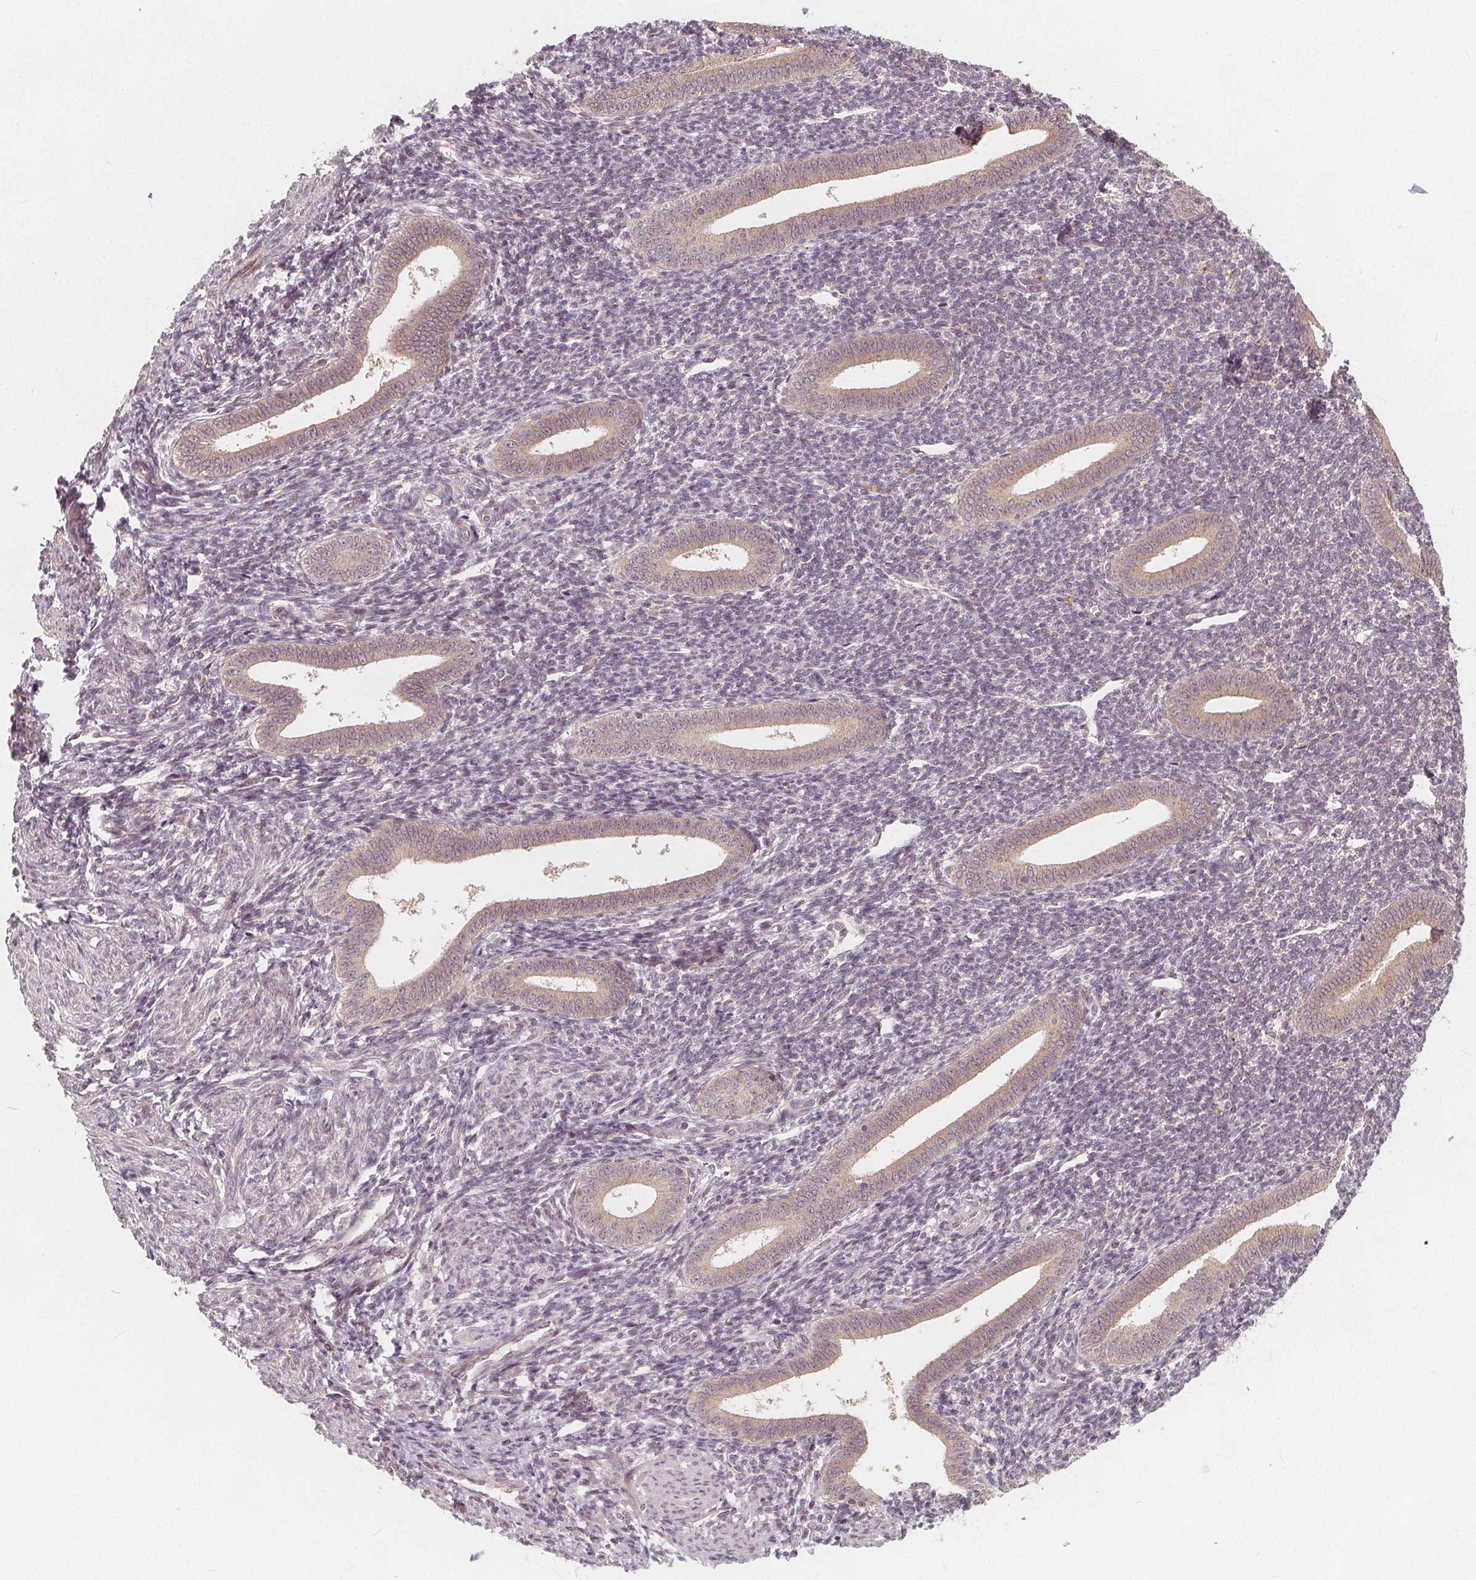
{"staining": {"intensity": "negative", "quantity": "none", "location": "none"}, "tissue": "endometrium", "cell_type": "Cells in endometrial stroma", "image_type": "normal", "snomed": [{"axis": "morphology", "description": "Normal tissue, NOS"}, {"axis": "topography", "description": "Endometrium"}], "caption": "Immunohistochemistry of benign human endometrium displays no positivity in cells in endometrial stroma.", "gene": "SNX12", "patient": {"sex": "female", "age": 25}}